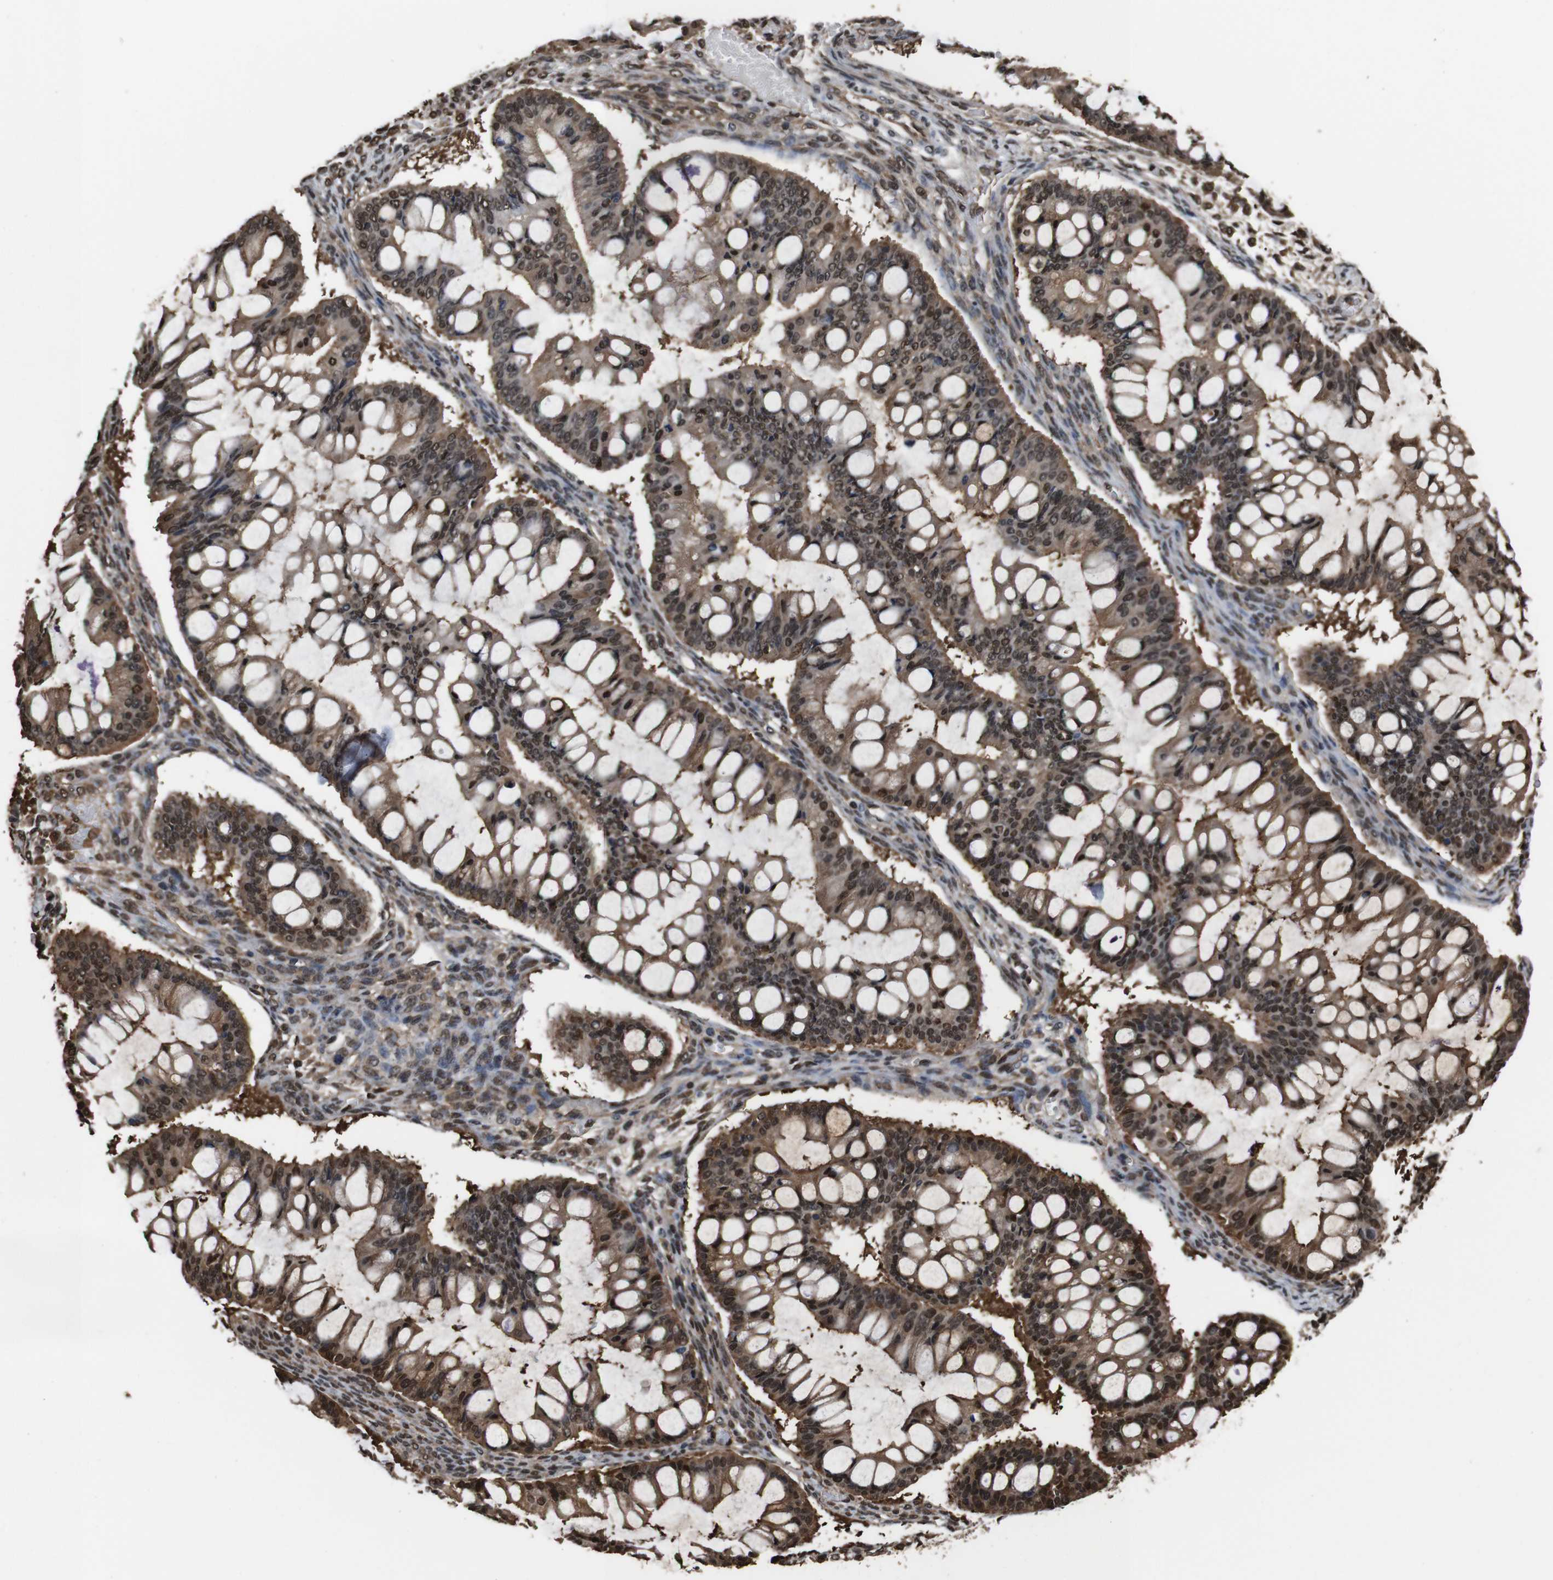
{"staining": {"intensity": "moderate", "quantity": ">75%", "location": "cytoplasmic/membranous,nuclear"}, "tissue": "ovarian cancer", "cell_type": "Tumor cells", "image_type": "cancer", "snomed": [{"axis": "morphology", "description": "Cystadenocarcinoma, mucinous, NOS"}, {"axis": "topography", "description": "Ovary"}], "caption": "Moderate cytoplasmic/membranous and nuclear protein staining is present in approximately >75% of tumor cells in ovarian mucinous cystadenocarcinoma.", "gene": "VCP", "patient": {"sex": "female", "age": 73}}